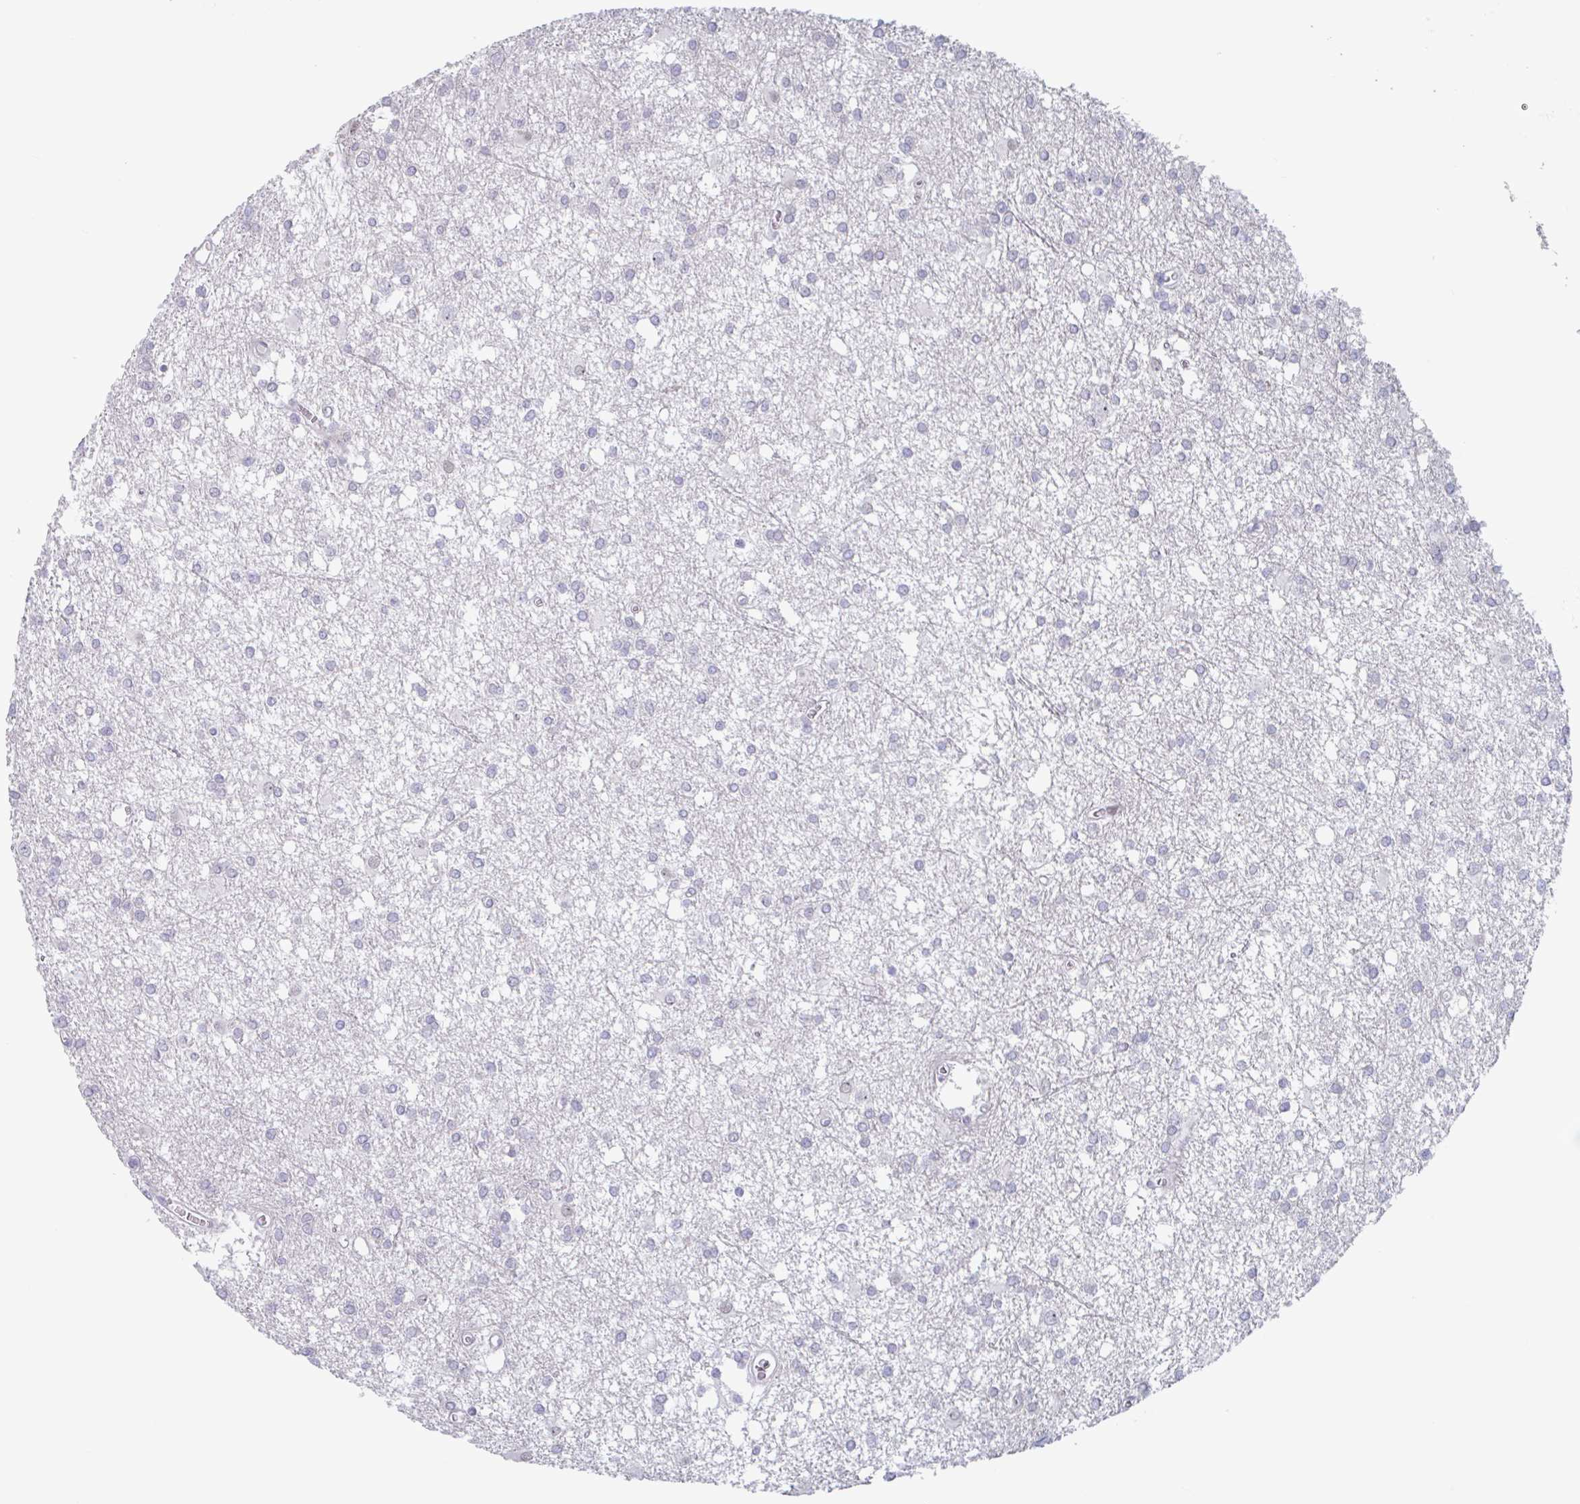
{"staining": {"intensity": "negative", "quantity": "none", "location": "none"}, "tissue": "glioma", "cell_type": "Tumor cells", "image_type": "cancer", "snomed": [{"axis": "morphology", "description": "Glioma, malignant, High grade"}, {"axis": "topography", "description": "Brain"}], "caption": "Tumor cells show no significant positivity in malignant high-grade glioma.", "gene": "DUXA", "patient": {"sex": "male", "age": 48}}